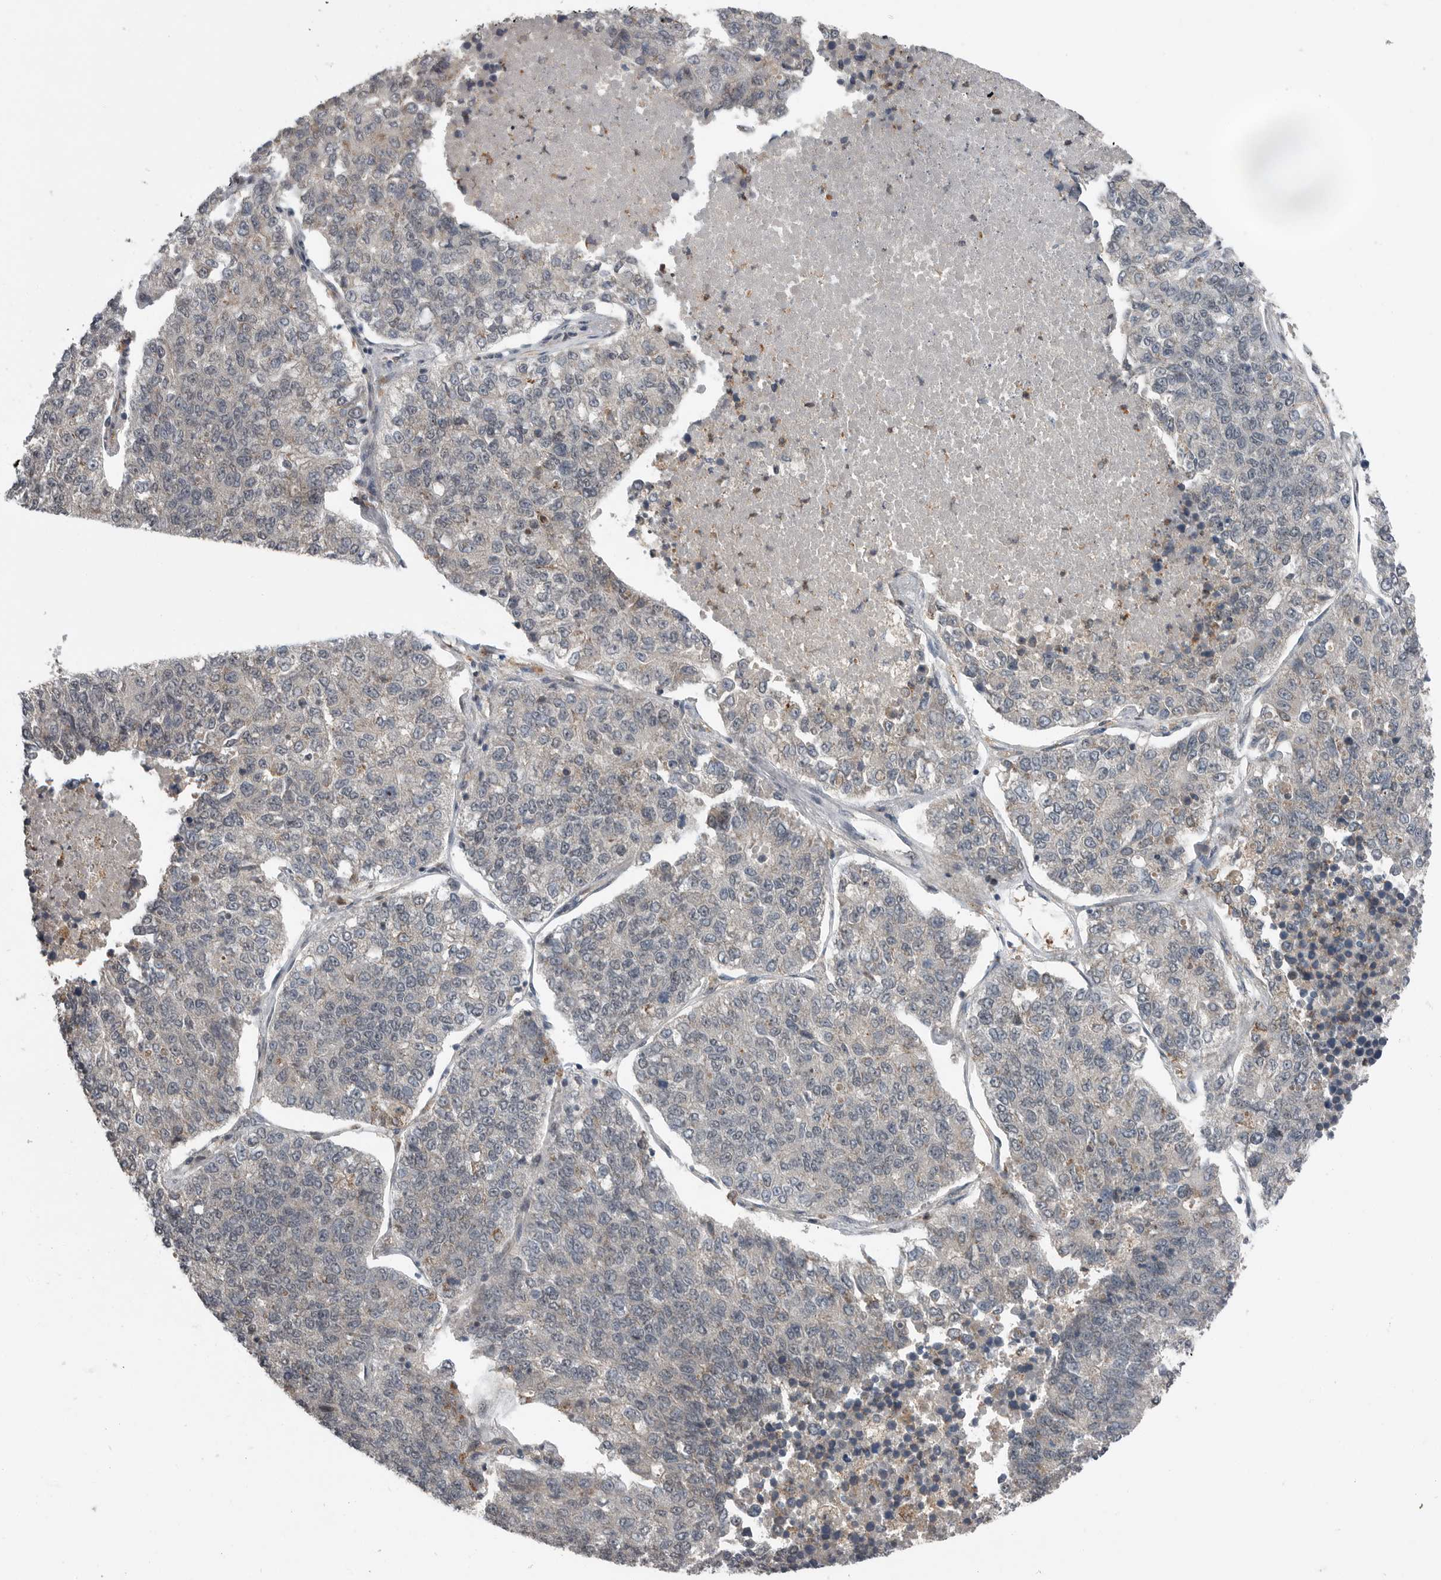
{"staining": {"intensity": "negative", "quantity": "none", "location": "none"}, "tissue": "lung cancer", "cell_type": "Tumor cells", "image_type": "cancer", "snomed": [{"axis": "morphology", "description": "Adenocarcinoma, NOS"}, {"axis": "topography", "description": "Lung"}], "caption": "Immunohistochemical staining of human lung adenocarcinoma demonstrates no significant positivity in tumor cells. (DAB (3,3'-diaminobenzidine) immunohistochemistry (IHC) visualized using brightfield microscopy, high magnification).", "gene": "SCP2", "patient": {"sex": "male", "age": 49}}